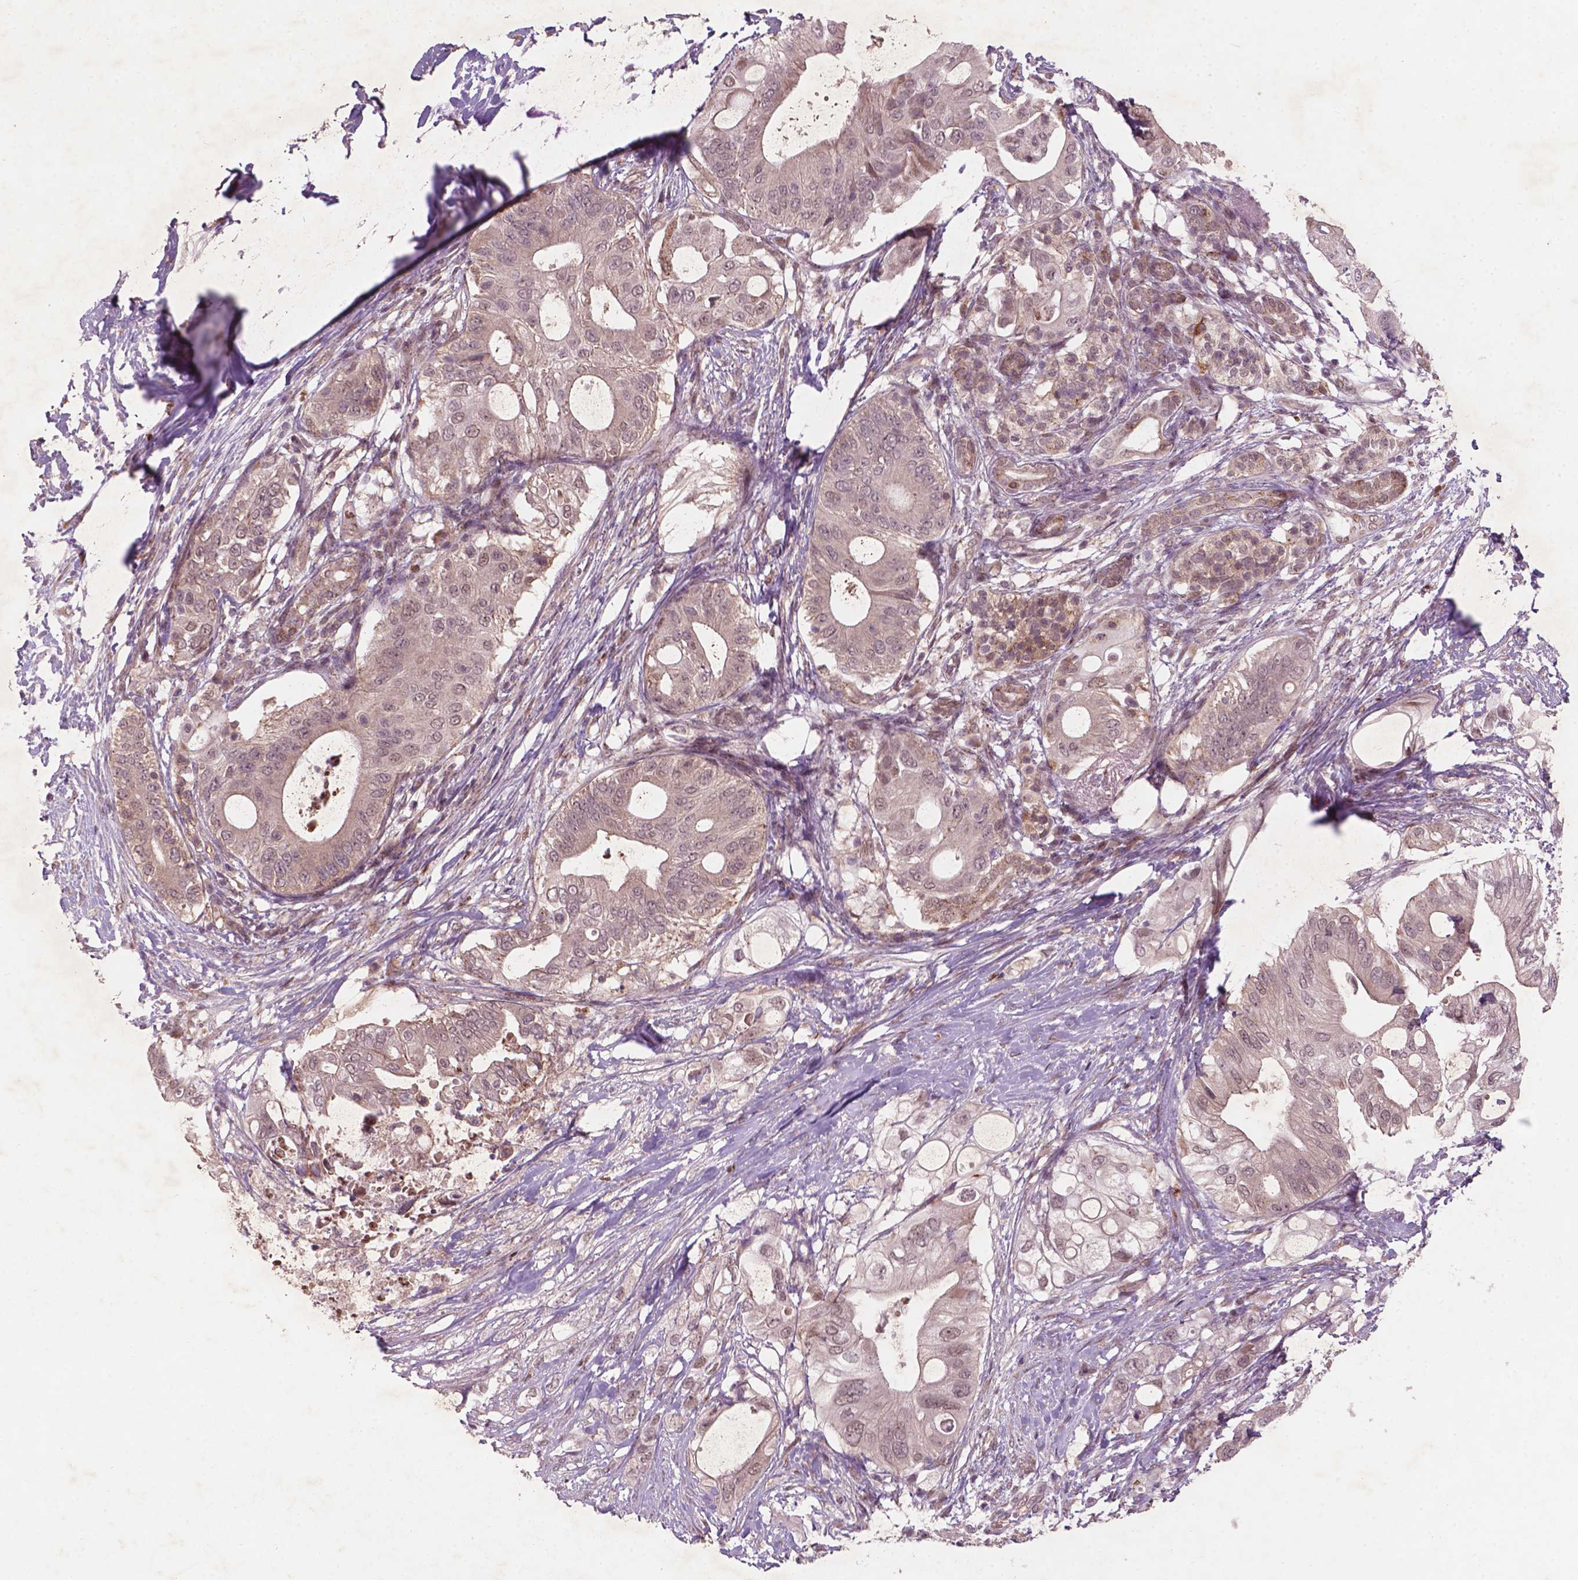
{"staining": {"intensity": "negative", "quantity": "none", "location": "none"}, "tissue": "pancreatic cancer", "cell_type": "Tumor cells", "image_type": "cancer", "snomed": [{"axis": "morphology", "description": "Adenocarcinoma, NOS"}, {"axis": "topography", "description": "Pancreas"}], "caption": "A high-resolution micrograph shows immunohistochemistry staining of adenocarcinoma (pancreatic), which displays no significant expression in tumor cells.", "gene": "NFAT5", "patient": {"sex": "female", "age": 72}}